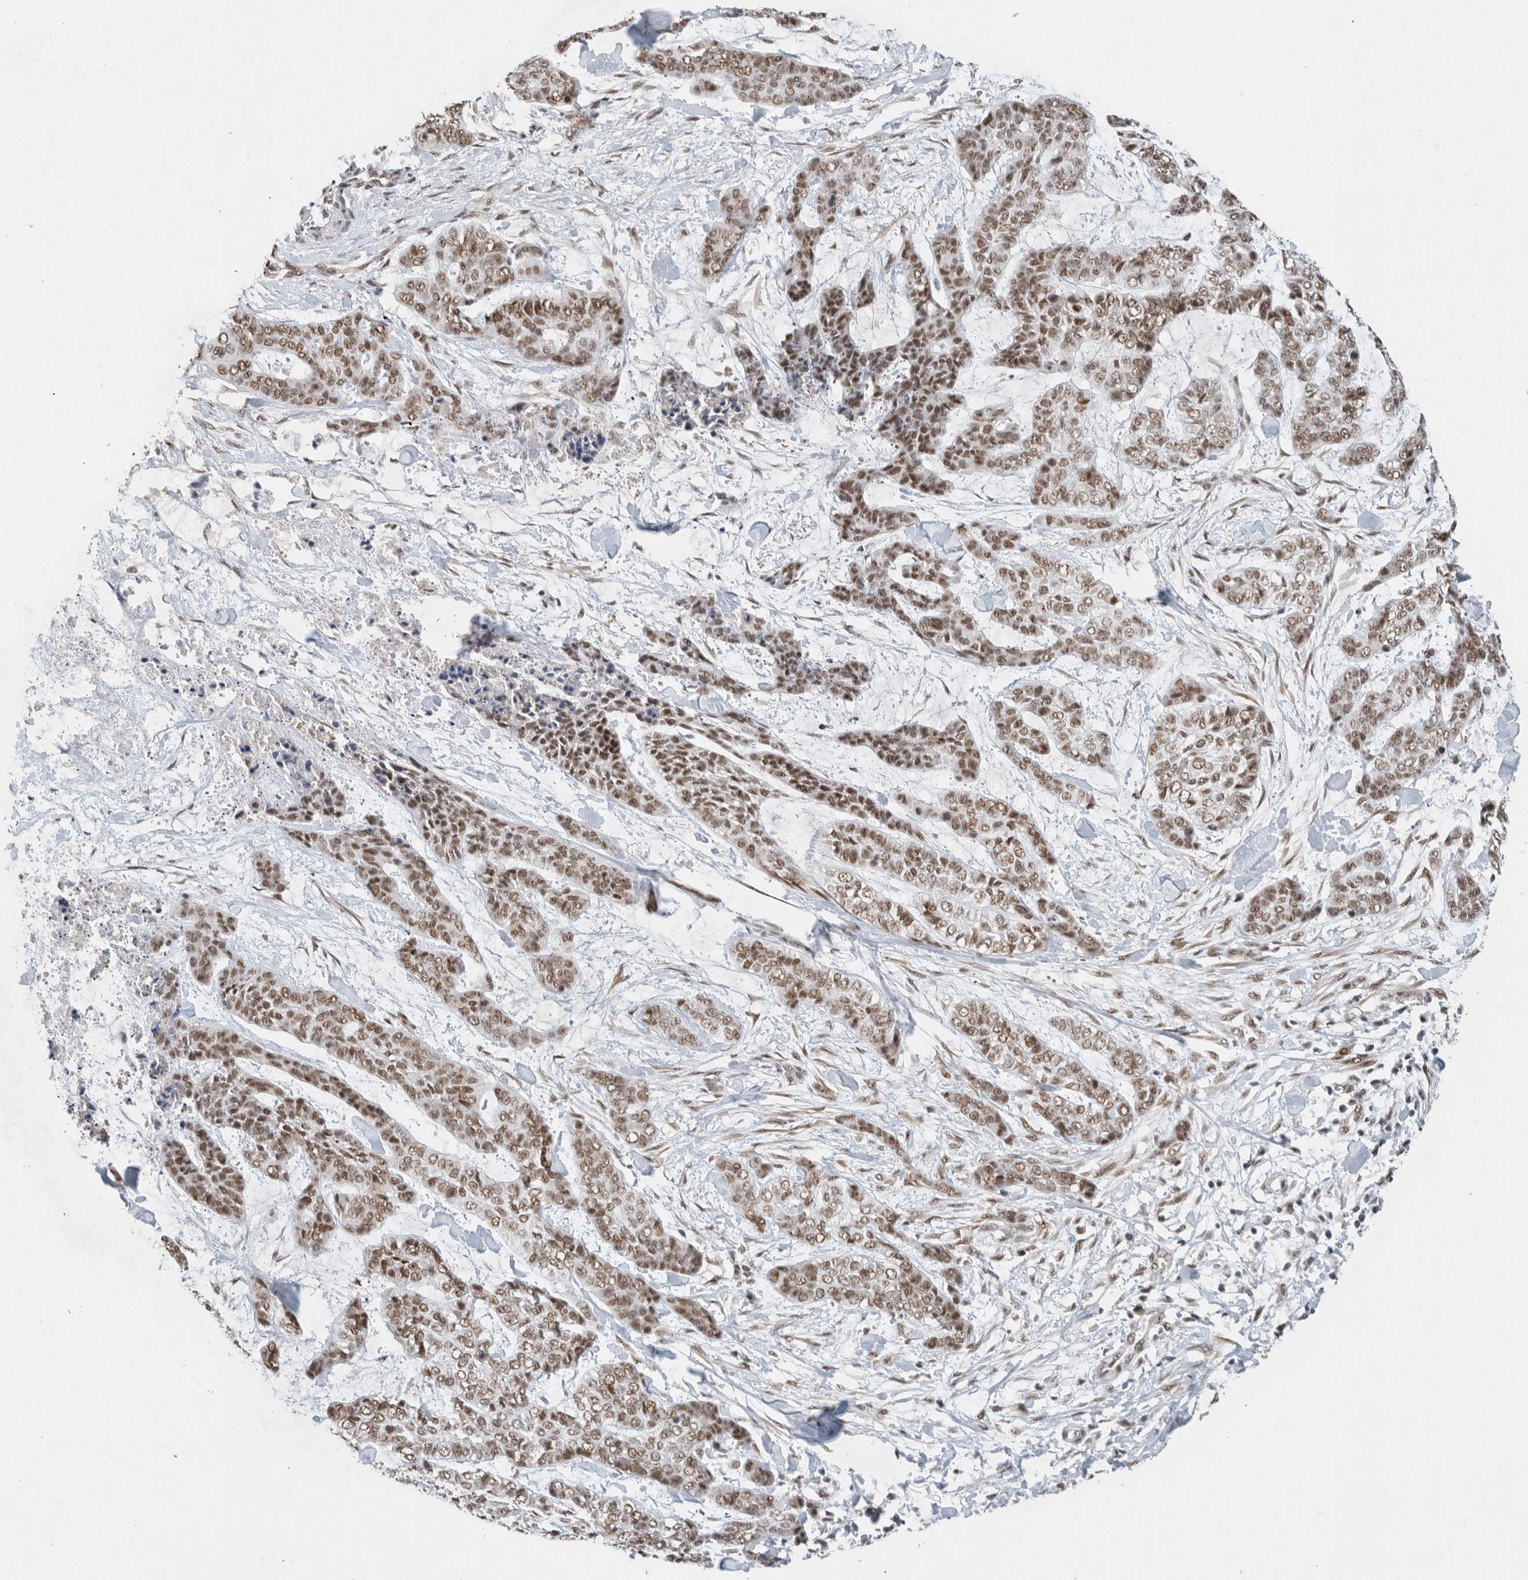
{"staining": {"intensity": "moderate", "quantity": ">75%", "location": "nuclear"}, "tissue": "skin cancer", "cell_type": "Tumor cells", "image_type": "cancer", "snomed": [{"axis": "morphology", "description": "Basal cell carcinoma"}, {"axis": "topography", "description": "Skin"}], "caption": "This image shows immunohistochemistry staining of human skin basal cell carcinoma, with medium moderate nuclear staining in about >75% of tumor cells.", "gene": "DDX42", "patient": {"sex": "female", "age": 64}}